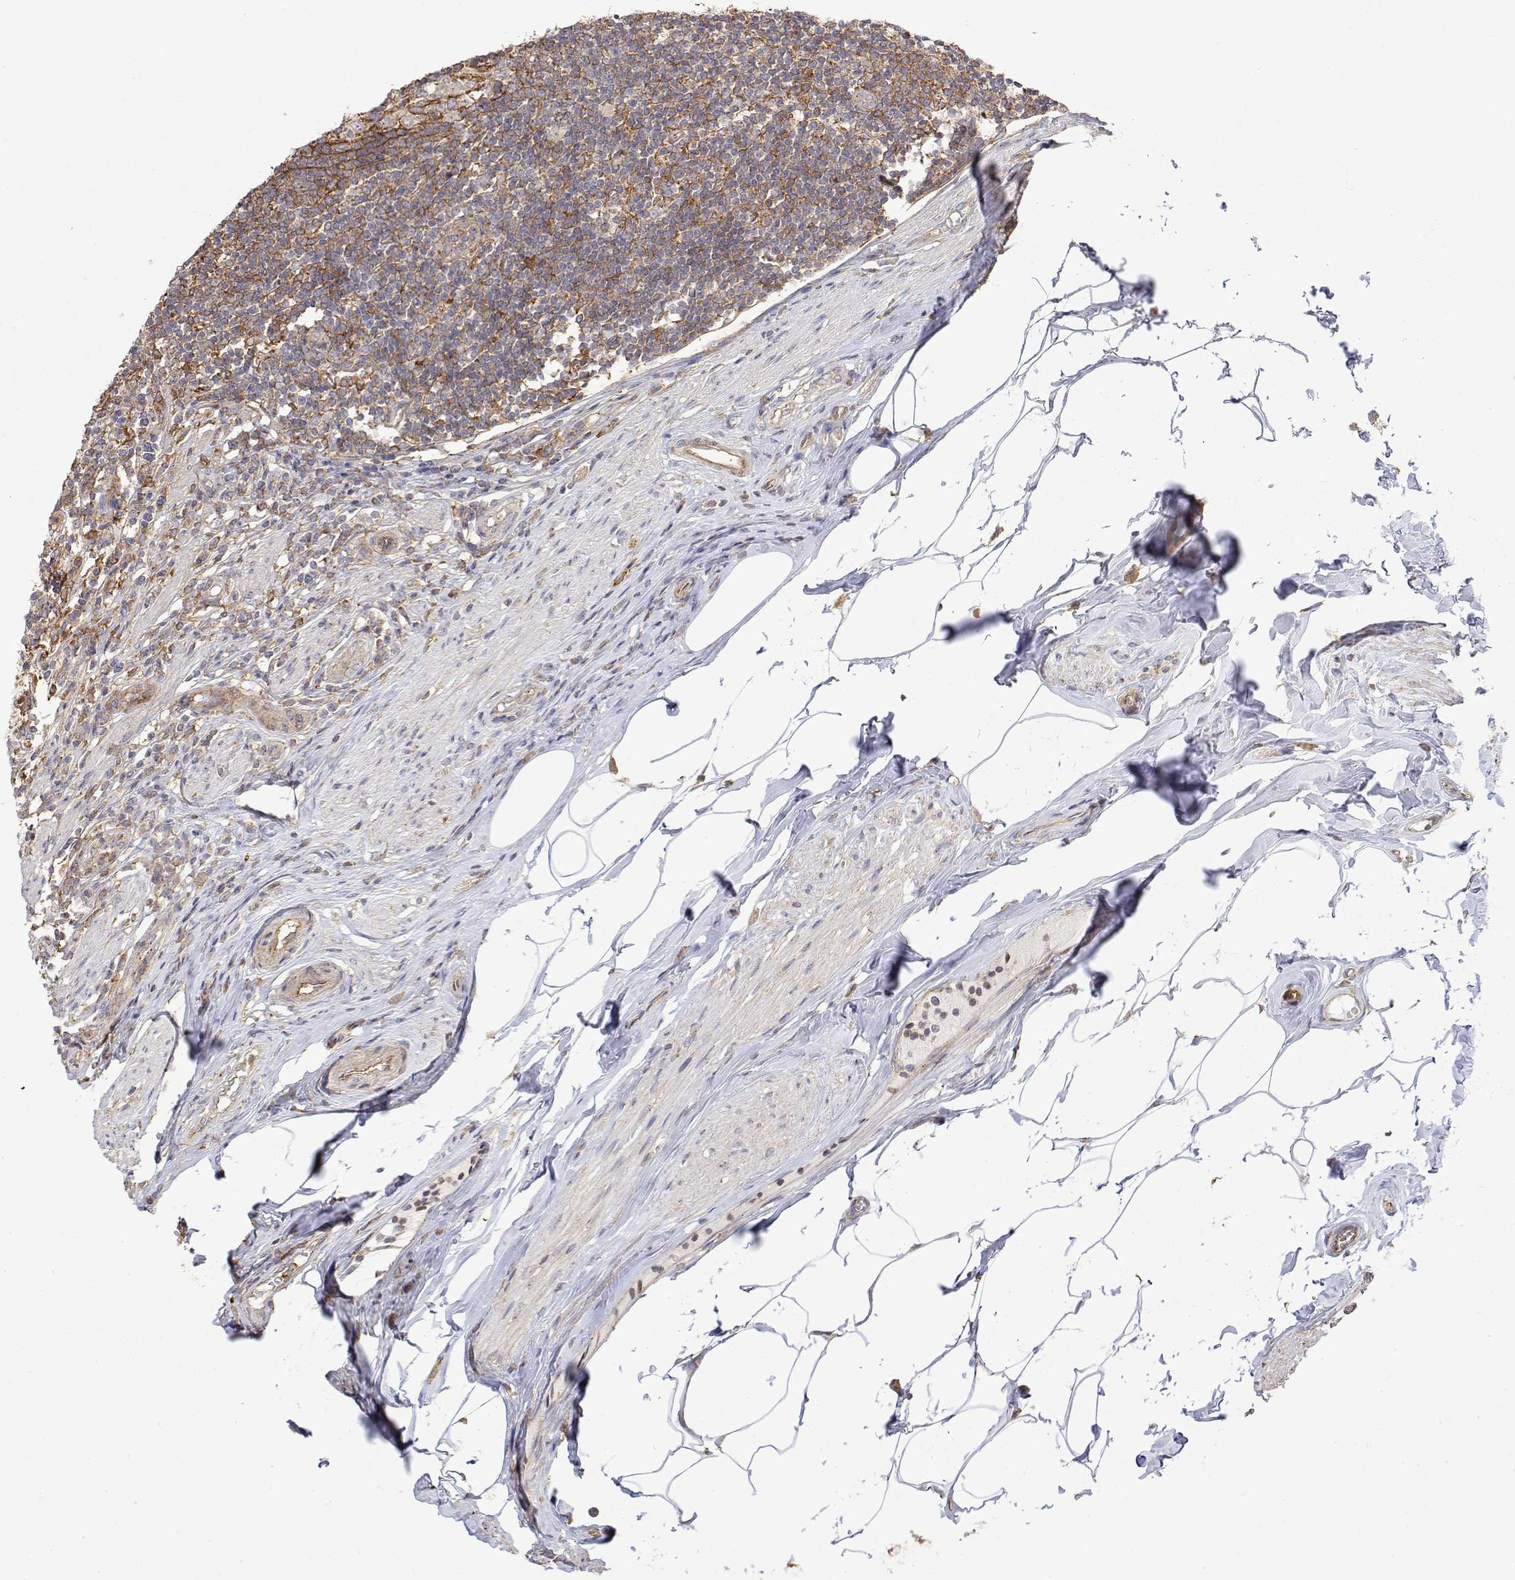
{"staining": {"intensity": "strong", "quantity": ">75%", "location": "cytoplasmic/membranous"}, "tissue": "appendix", "cell_type": "Glandular cells", "image_type": "normal", "snomed": [{"axis": "morphology", "description": "Normal tissue, NOS"}, {"axis": "topography", "description": "Appendix"}], "caption": "Normal appendix demonstrates strong cytoplasmic/membranous positivity in about >75% of glandular cells, visualized by immunohistochemistry. The staining was performed using DAB to visualize the protein expression in brown, while the nuclei were stained in blue with hematoxylin (Magnification: 20x).", "gene": "PACSIN2", "patient": {"sex": "female", "age": 56}}